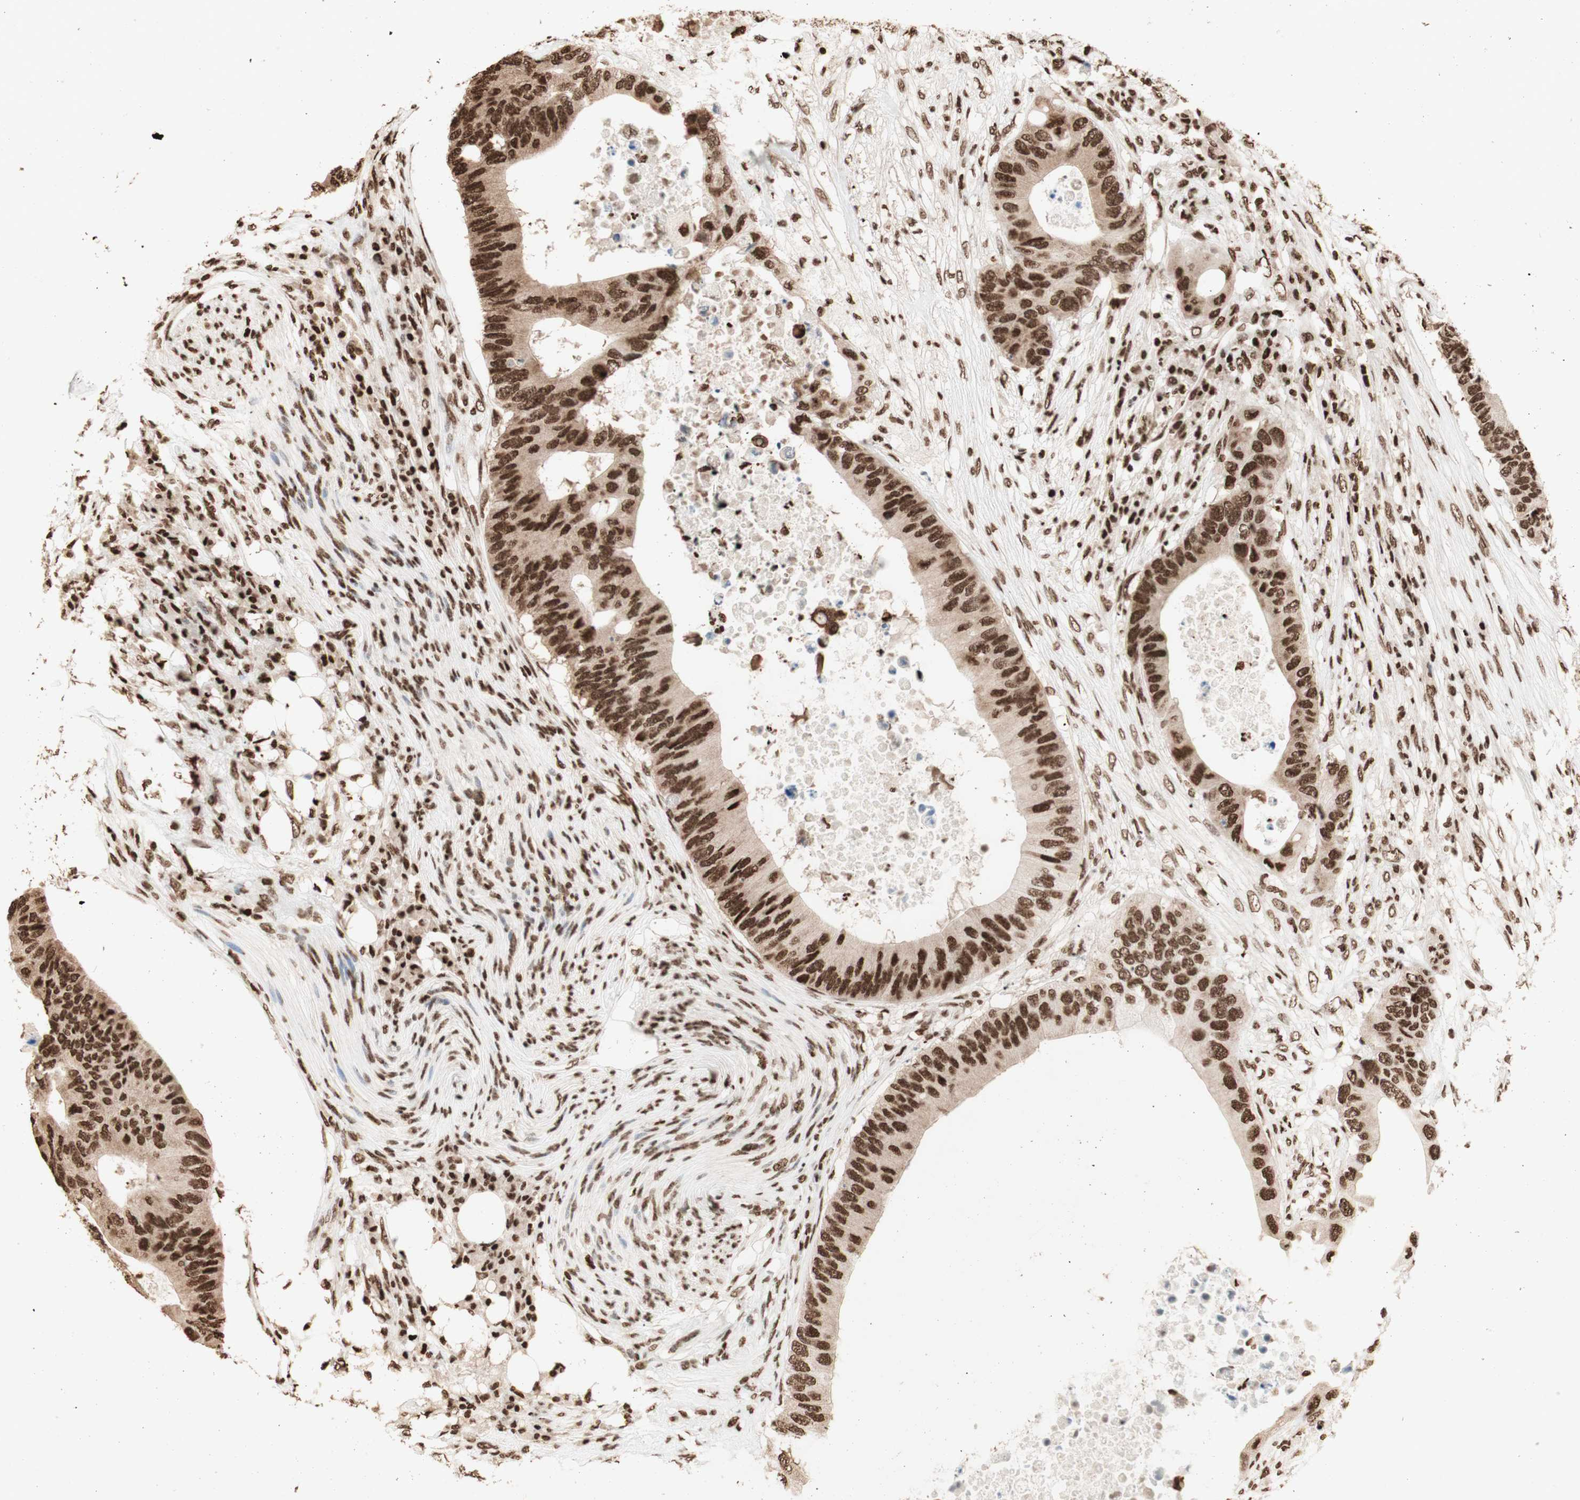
{"staining": {"intensity": "strong", "quantity": ">75%", "location": "cytoplasmic/membranous,nuclear"}, "tissue": "colorectal cancer", "cell_type": "Tumor cells", "image_type": "cancer", "snomed": [{"axis": "morphology", "description": "Adenocarcinoma, NOS"}, {"axis": "topography", "description": "Colon"}], "caption": "This is a photomicrograph of immunohistochemistry staining of colorectal adenocarcinoma, which shows strong staining in the cytoplasmic/membranous and nuclear of tumor cells.", "gene": "HNRNPA2B1", "patient": {"sex": "male", "age": 71}}